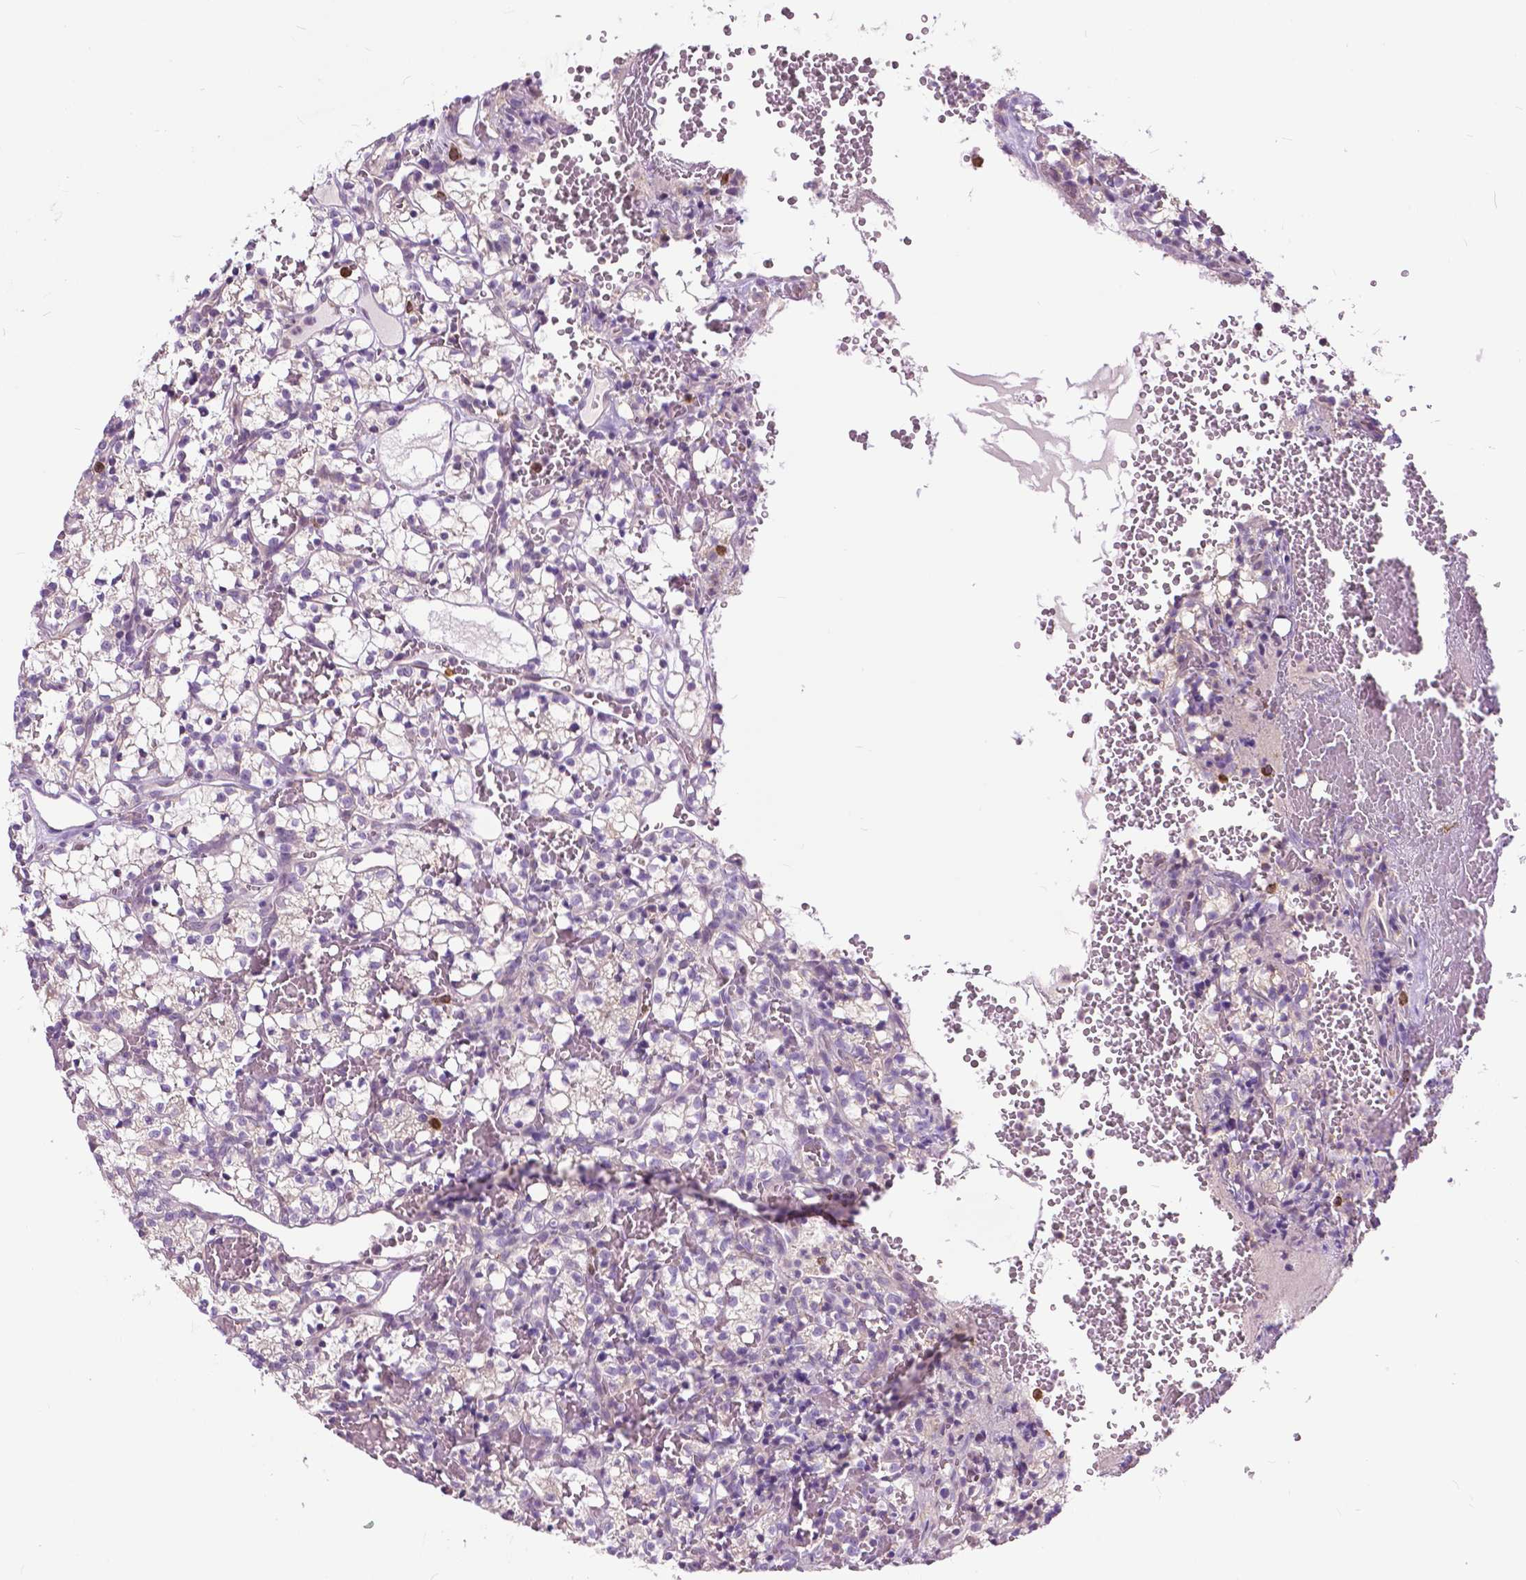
{"staining": {"intensity": "negative", "quantity": "none", "location": "none"}, "tissue": "renal cancer", "cell_type": "Tumor cells", "image_type": "cancer", "snomed": [{"axis": "morphology", "description": "Adenocarcinoma, NOS"}, {"axis": "topography", "description": "Kidney"}], "caption": "The immunohistochemistry (IHC) histopathology image has no significant staining in tumor cells of renal adenocarcinoma tissue.", "gene": "TTC9B", "patient": {"sex": "female", "age": 69}}